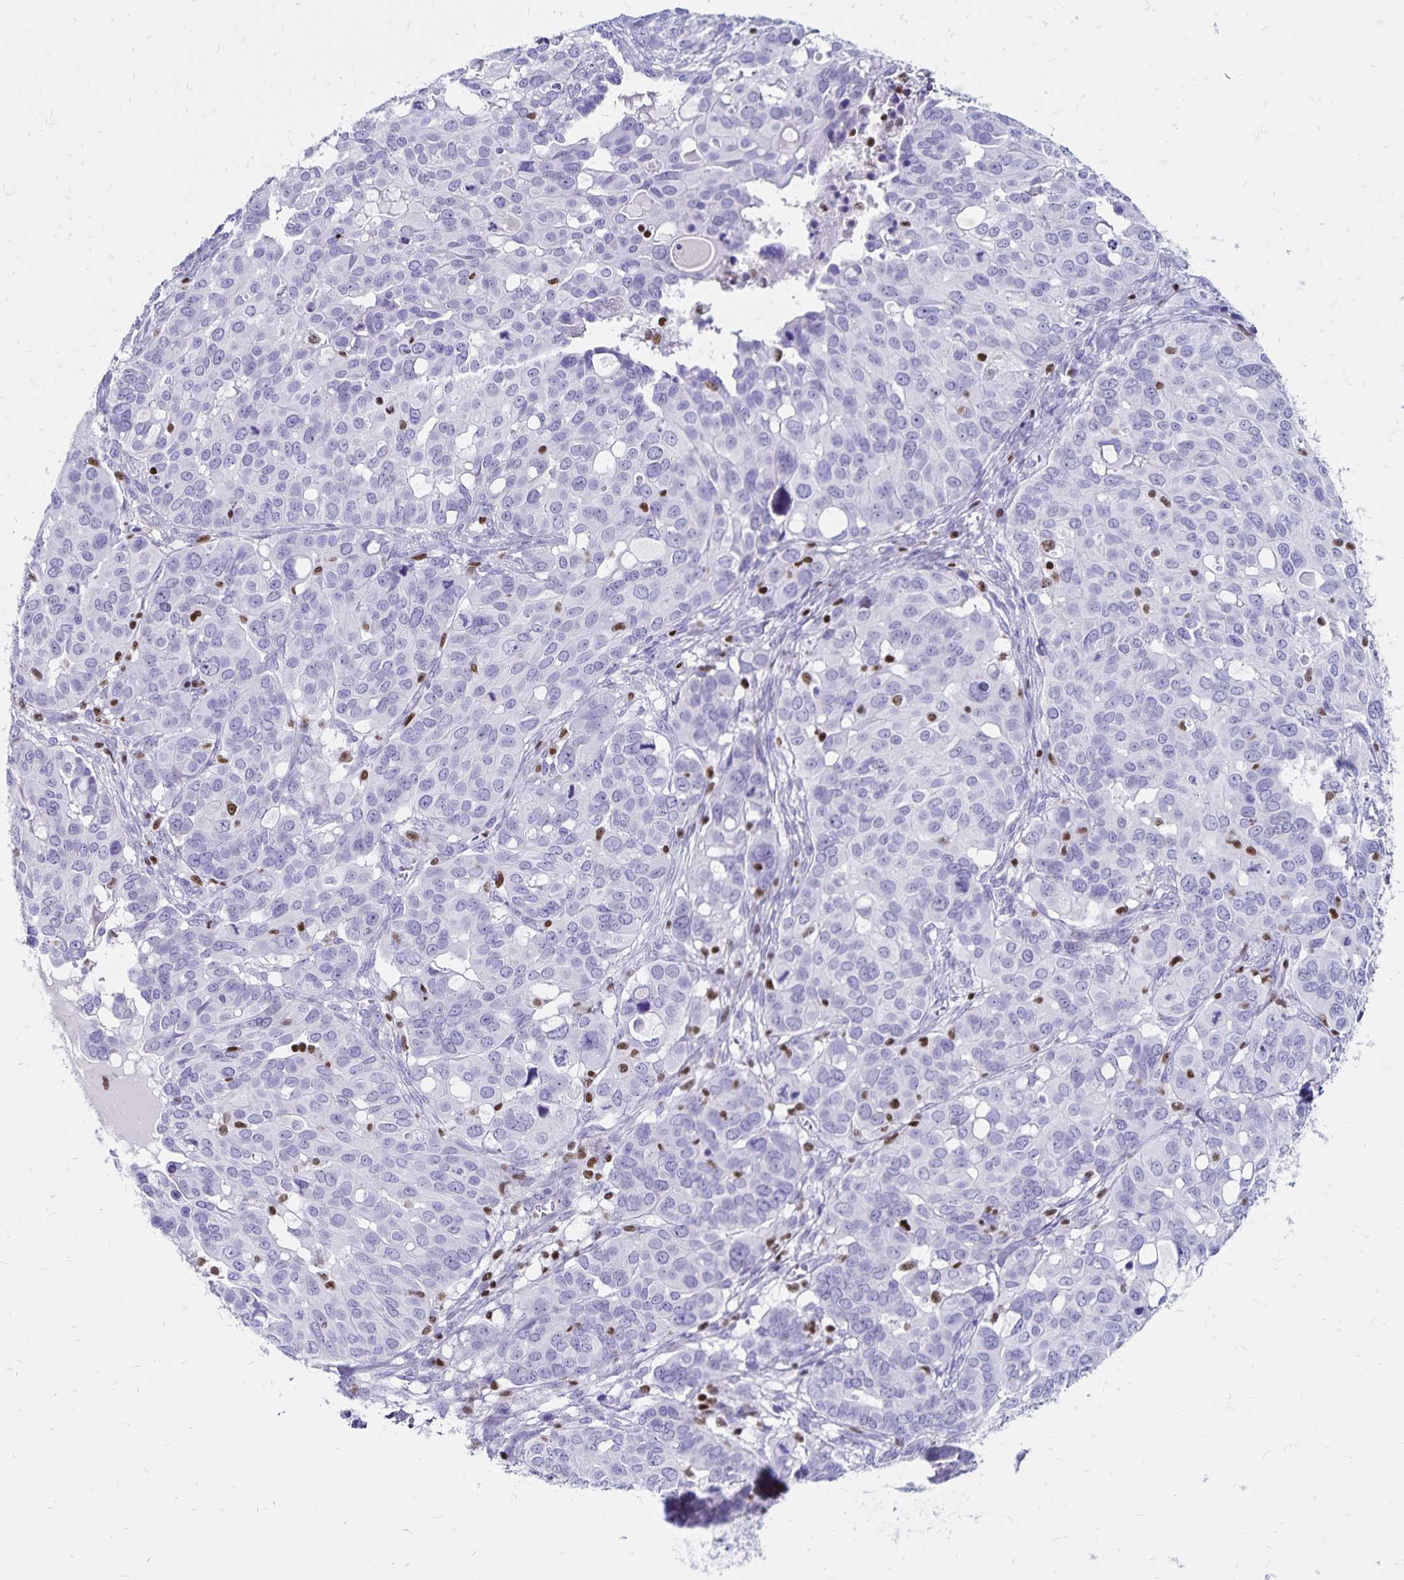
{"staining": {"intensity": "negative", "quantity": "none", "location": "none"}, "tissue": "ovarian cancer", "cell_type": "Tumor cells", "image_type": "cancer", "snomed": [{"axis": "morphology", "description": "Carcinoma, endometroid"}, {"axis": "topography", "description": "Ovary"}], "caption": "The histopathology image demonstrates no staining of tumor cells in ovarian endometroid carcinoma.", "gene": "IKZF1", "patient": {"sex": "female", "age": 78}}